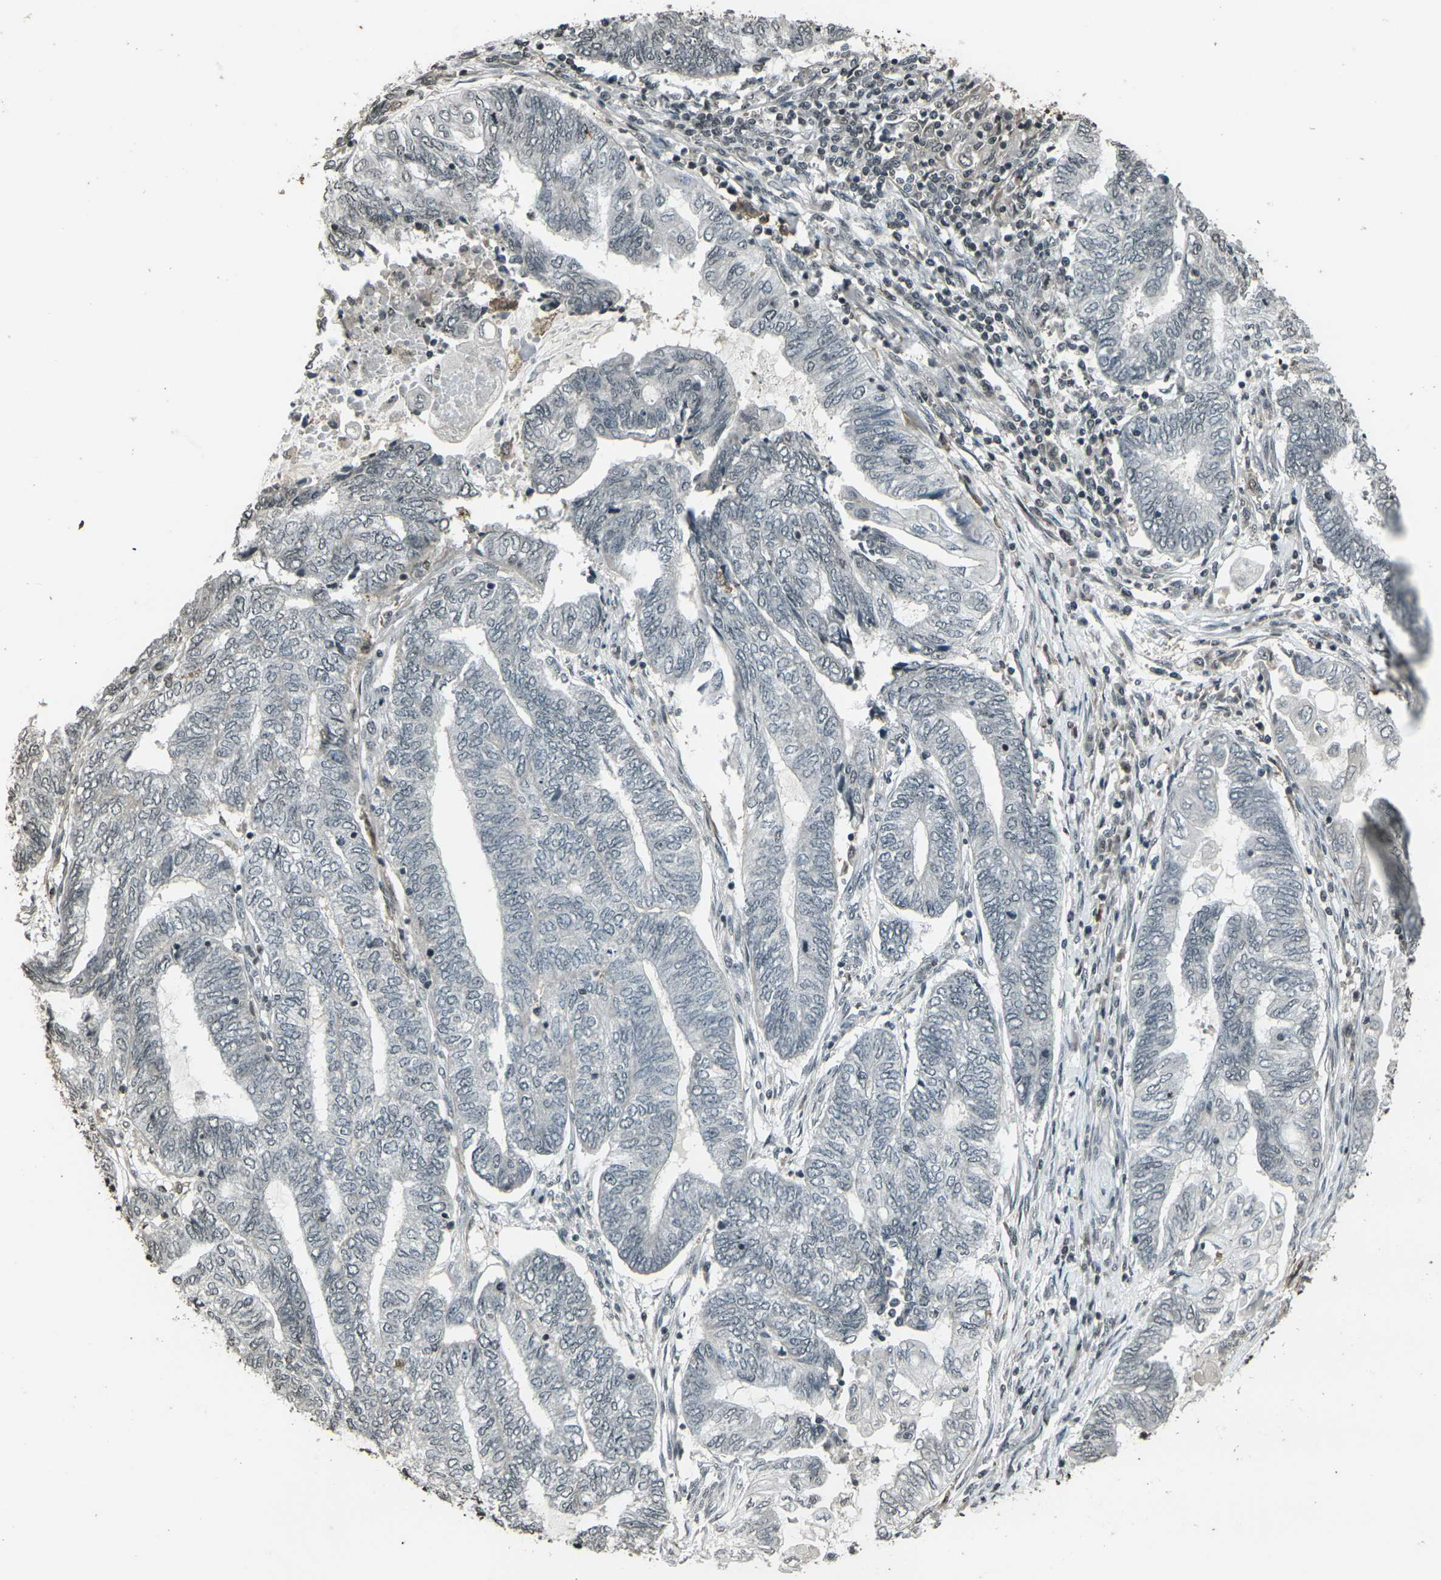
{"staining": {"intensity": "negative", "quantity": "none", "location": "none"}, "tissue": "endometrial cancer", "cell_type": "Tumor cells", "image_type": "cancer", "snomed": [{"axis": "morphology", "description": "Adenocarcinoma, NOS"}, {"axis": "topography", "description": "Uterus"}, {"axis": "topography", "description": "Endometrium"}], "caption": "The IHC photomicrograph has no significant positivity in tumor cells of endometrial adenocarcinoma tissue. Brightfield microscopy of immunohistochemistry (IHC) stained with DAB (3,3'-diaminobenzidine) (brown) and hematoxylin (blue), captured at high magnification.", "gene": "PRPF8", "patient": {"sex": "female", "age": 70}}